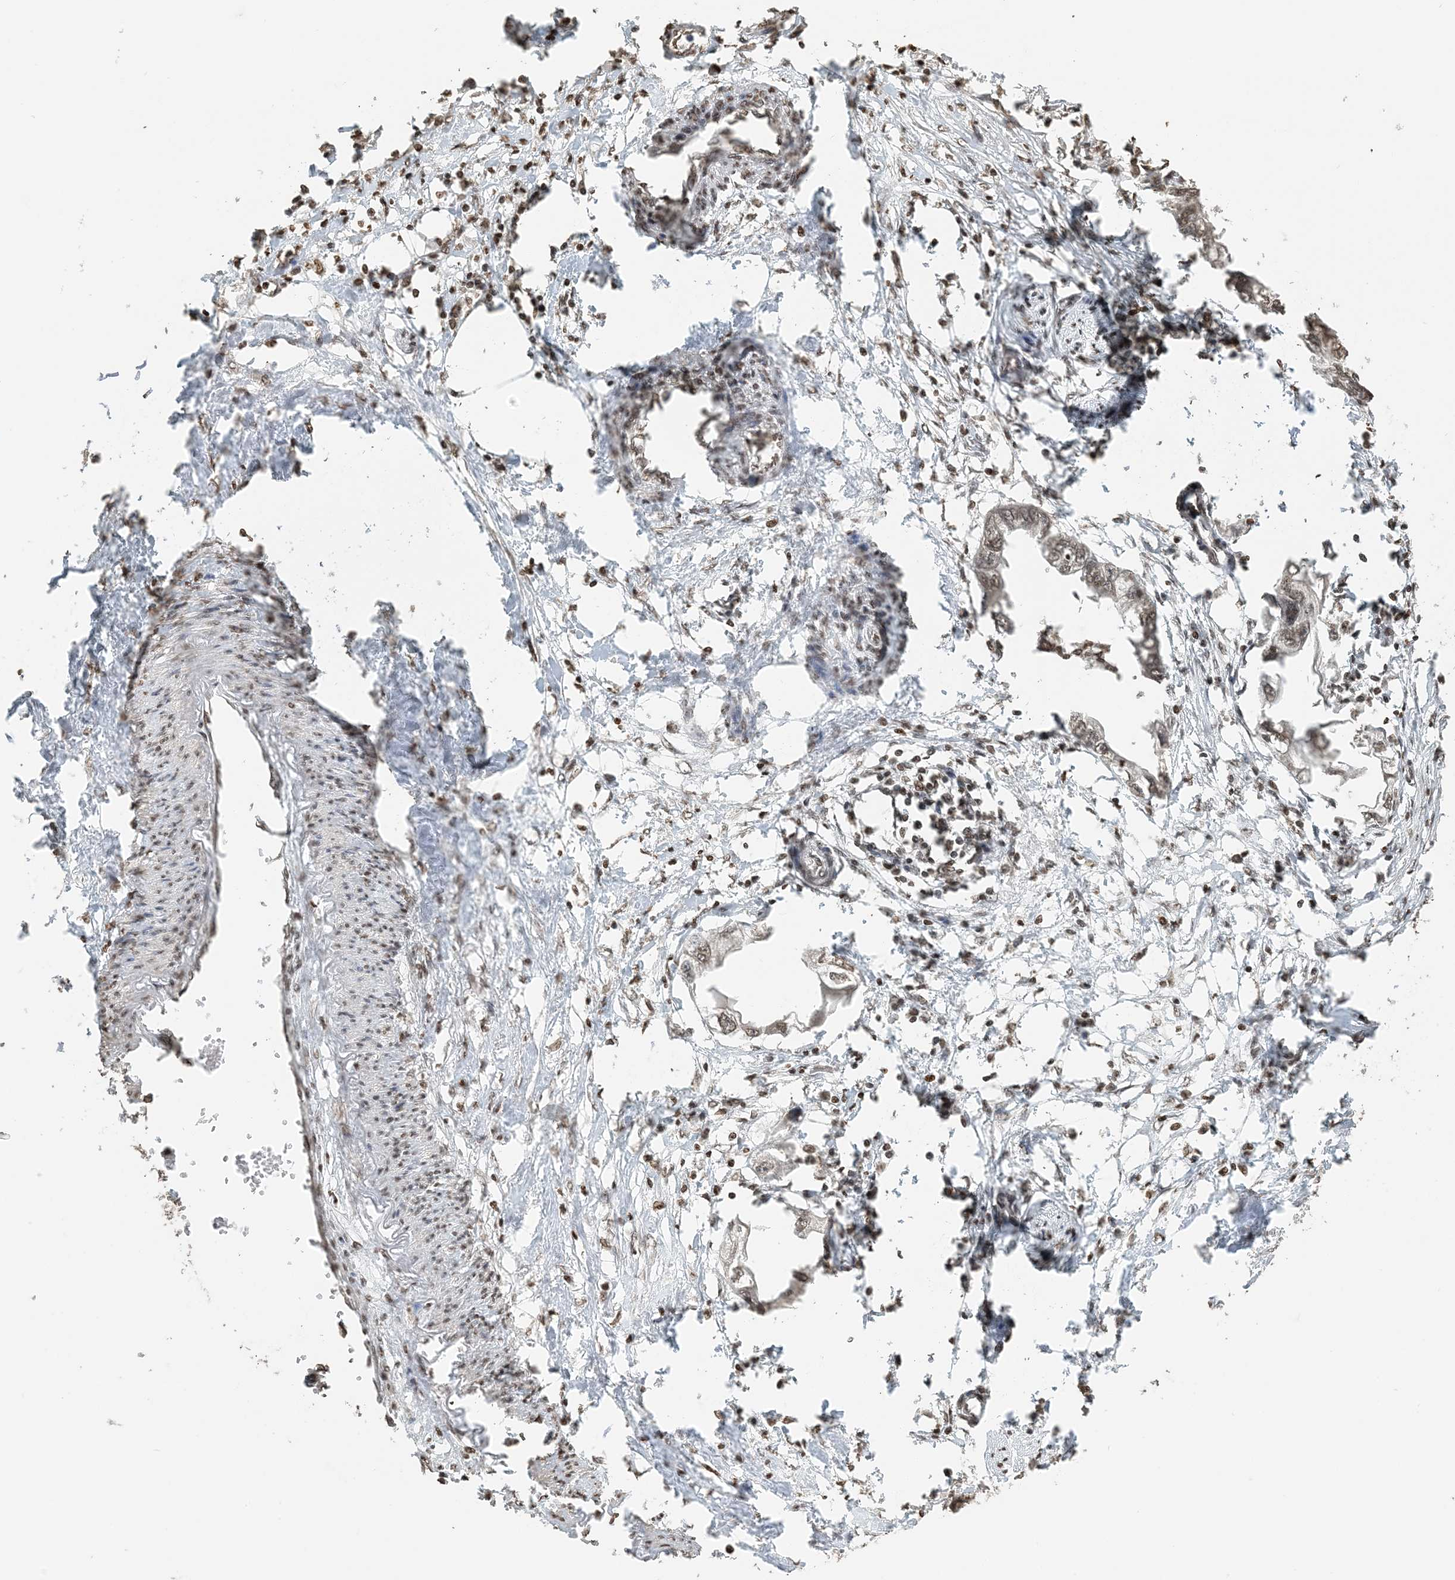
{"staining": {"intensity": "negative", "quantity": "none", "location": "none"}, "tissue": "endometrial cancer", "cell_type": "Tumor cells", "image_type": "cancer", "snomed": [{"axis": "morphology", "description": "Adenocarcinoma, NOS"}, {"axis": "morphology", "description": "Adenocarcinoma, metastatic, NOS"}, {"axis": "topography", "description": "Adipose tissue"}, {"axis": "topography", "description": "Endometrium"}], "caption": "This is an IHC photomicrograph of endometrial adenocarcinoma. There is no staining in tumor cells.", "gene": "H3-3B", "patient": {"sex": "female", "age": 67}}